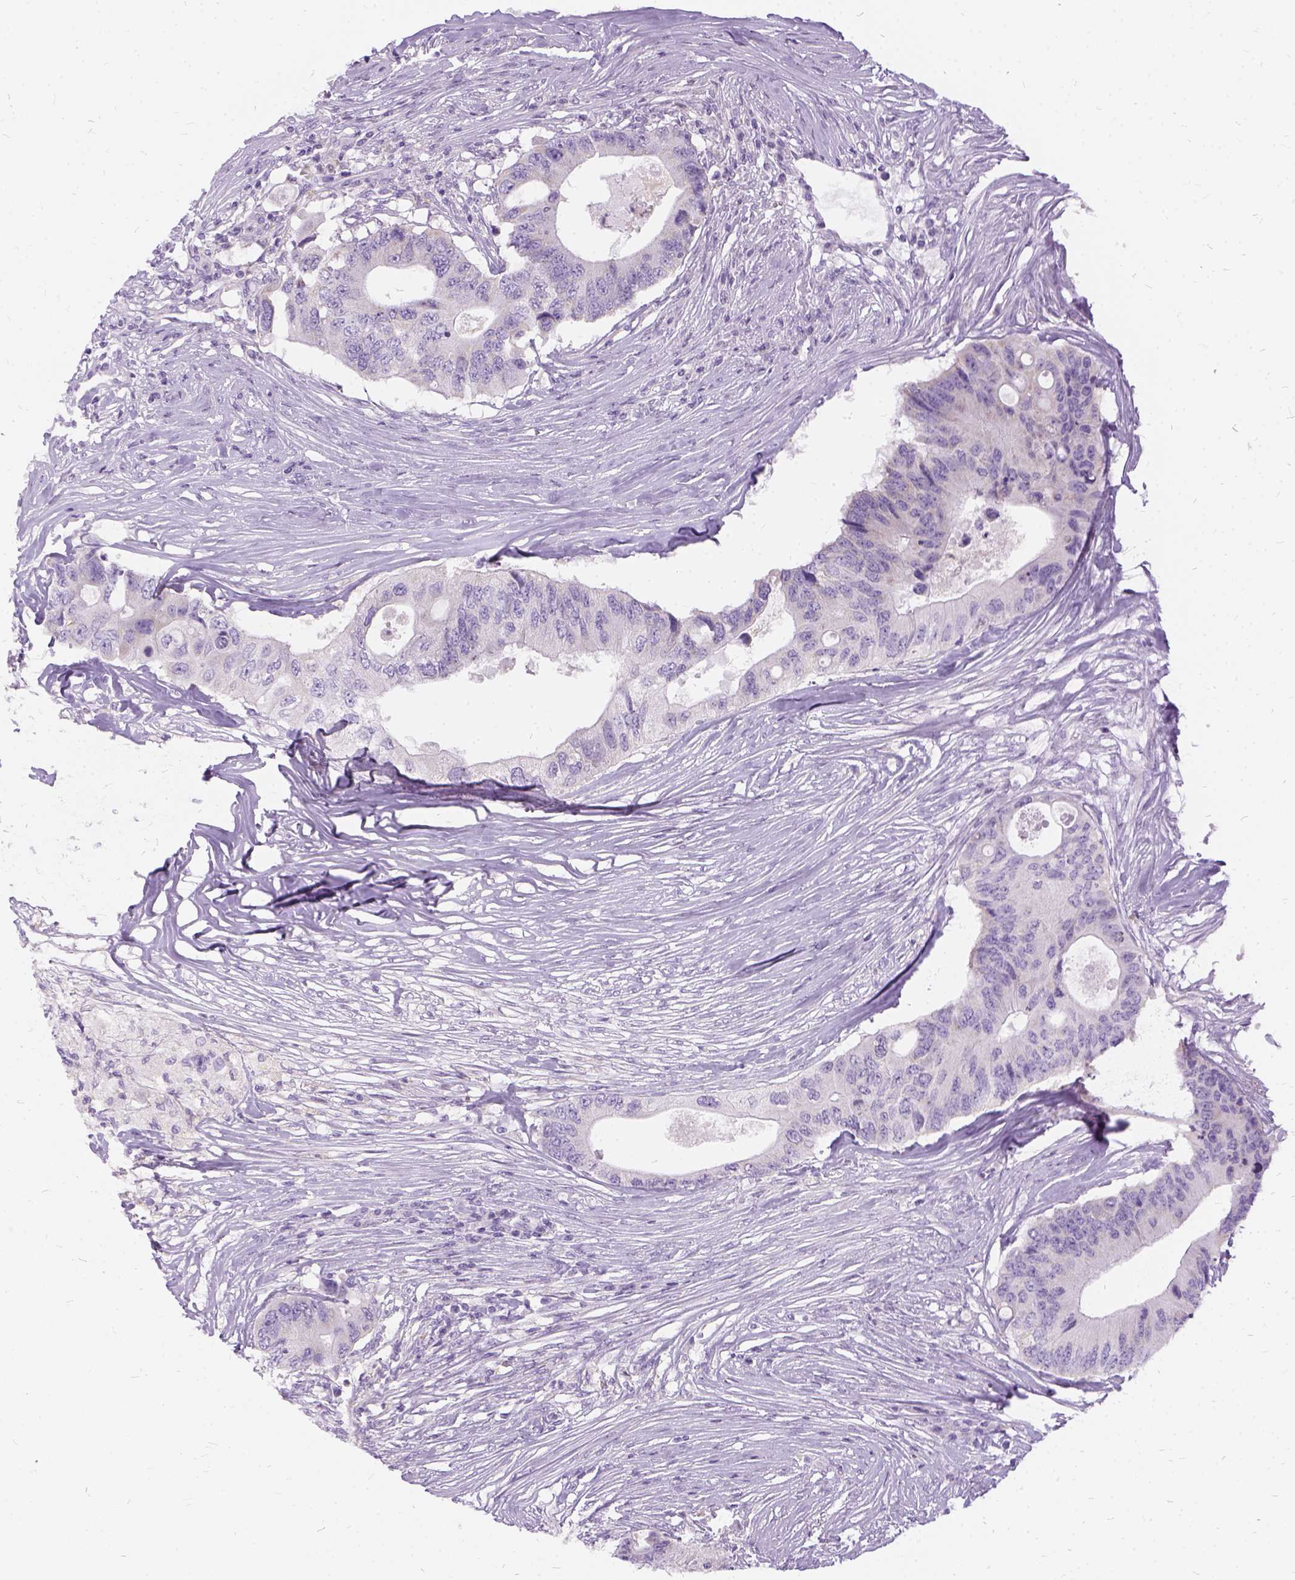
{"staining": {"intensity": "negative", "quantity": "none", "location": "none"}, "tissue": "colorectal cancer", "cell_type": "Tumor cells", "image_type": "cancer", "snomed": [{"axis": "morphology", "description": "Adenocarcinoma, NOS"}, {"axis": "topography", "description": "Colon"}], "caption": "Tumor cells are negative for protein expression in human colorectal cancer (adenocarcinoma).", "gene": "FDX1", "patient": {"sex": "male", "age": 71}}